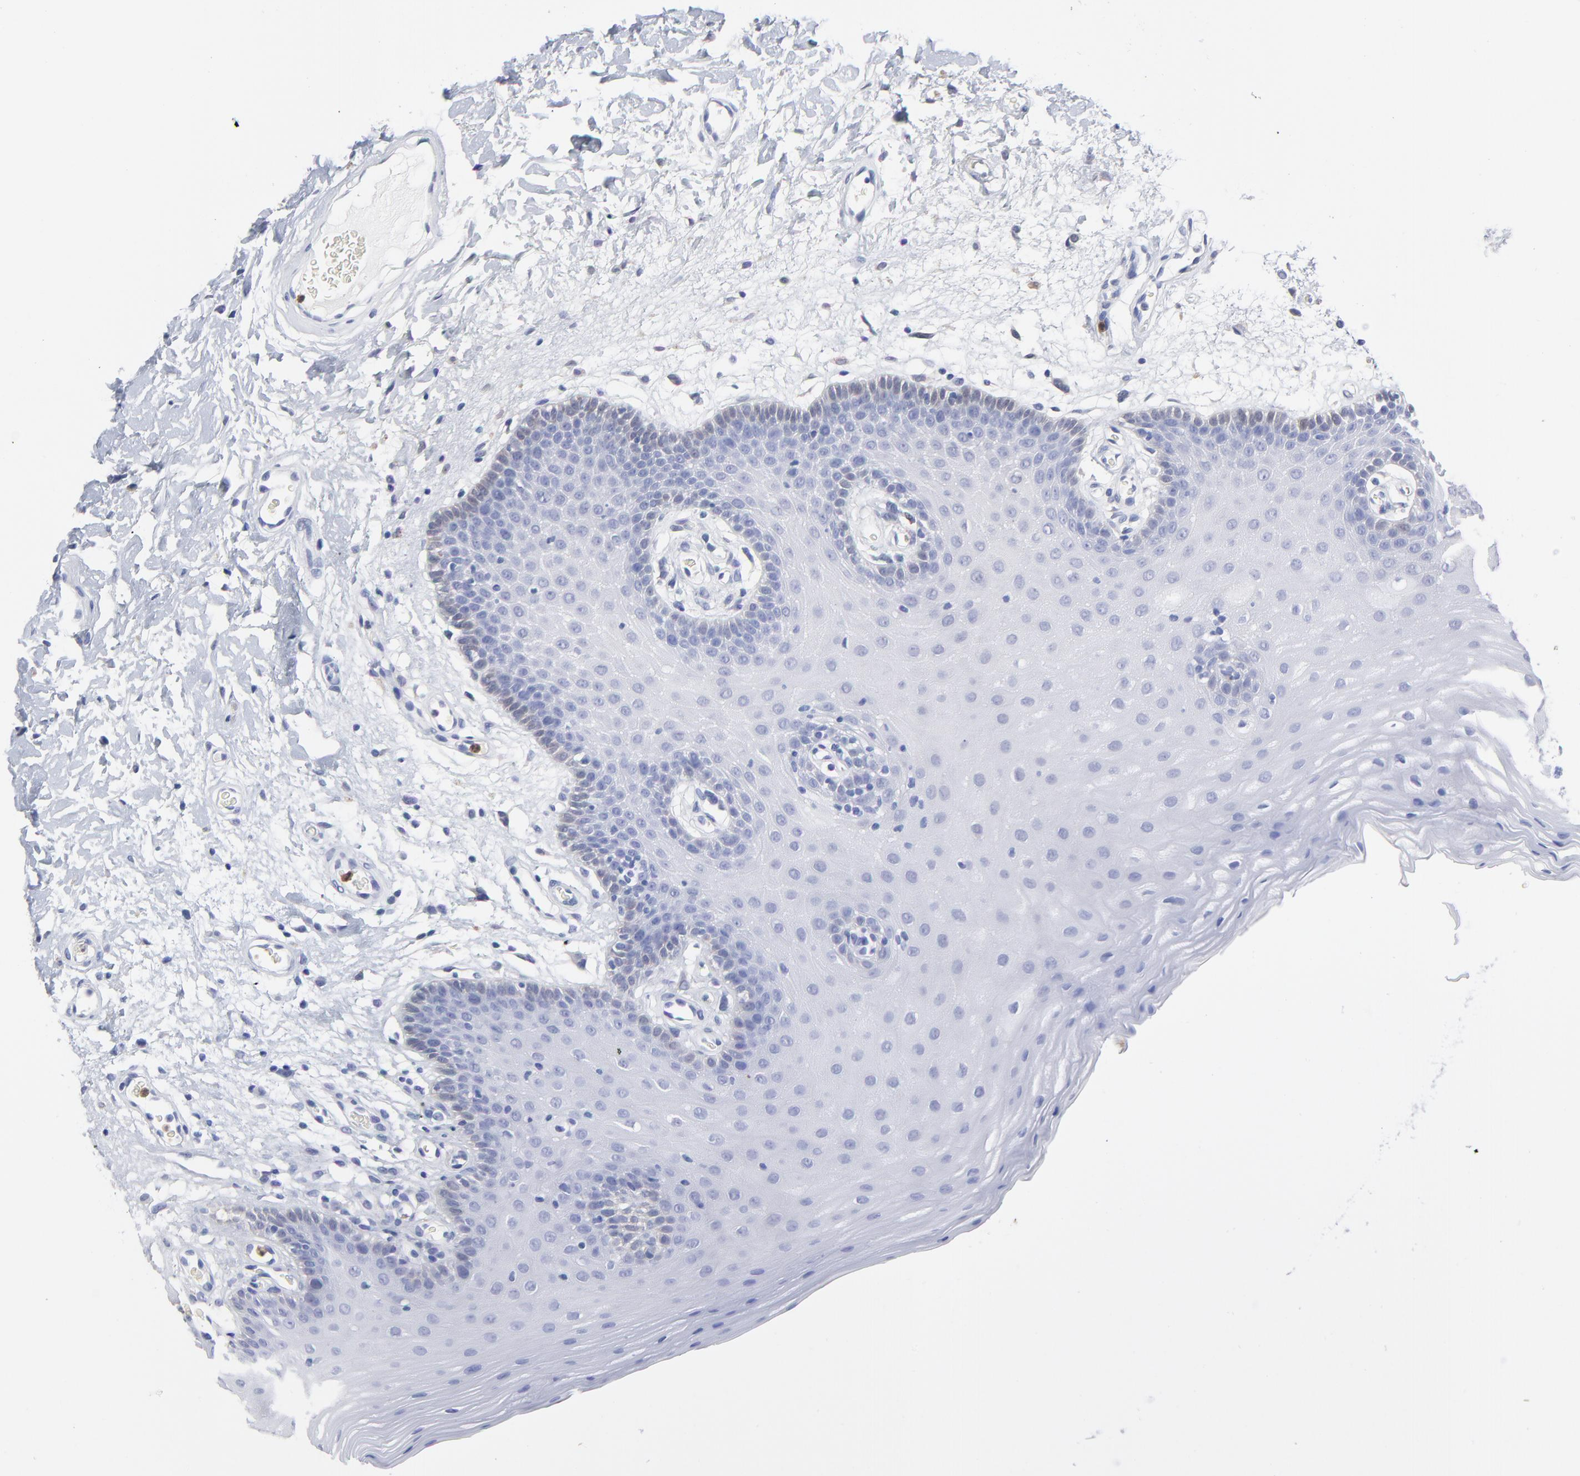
{"staining": {"intensity": "weak", "quantity": "<25%", "location": "cytoplasmic/membranous"}, "tissue": "oral mucosa", "cell_type": "Squamous epithelial cells", "image_type": "normal", "snomed": [{"axis": "morphology", "description": "Normal tissue, NOS"}, {"axis": "morphology", "description": "Squamous cell carcinoma, NOS"}, {"axis": "topography", "description": "Skeletal muscle"}, {"axis": "topography", "description": "Oral tissue"}, {"axis": "topography", "description": "Head-Neck"}], "caption": "Benign oral mucosa was stained to show a protein in brown. There is no significant staining in squamous epithelial cells. (Brightfield microscopy of DAB IHC at high magnification).", "gene": "SMARCA1", "patient": {"sex": "male", "age": 71}}